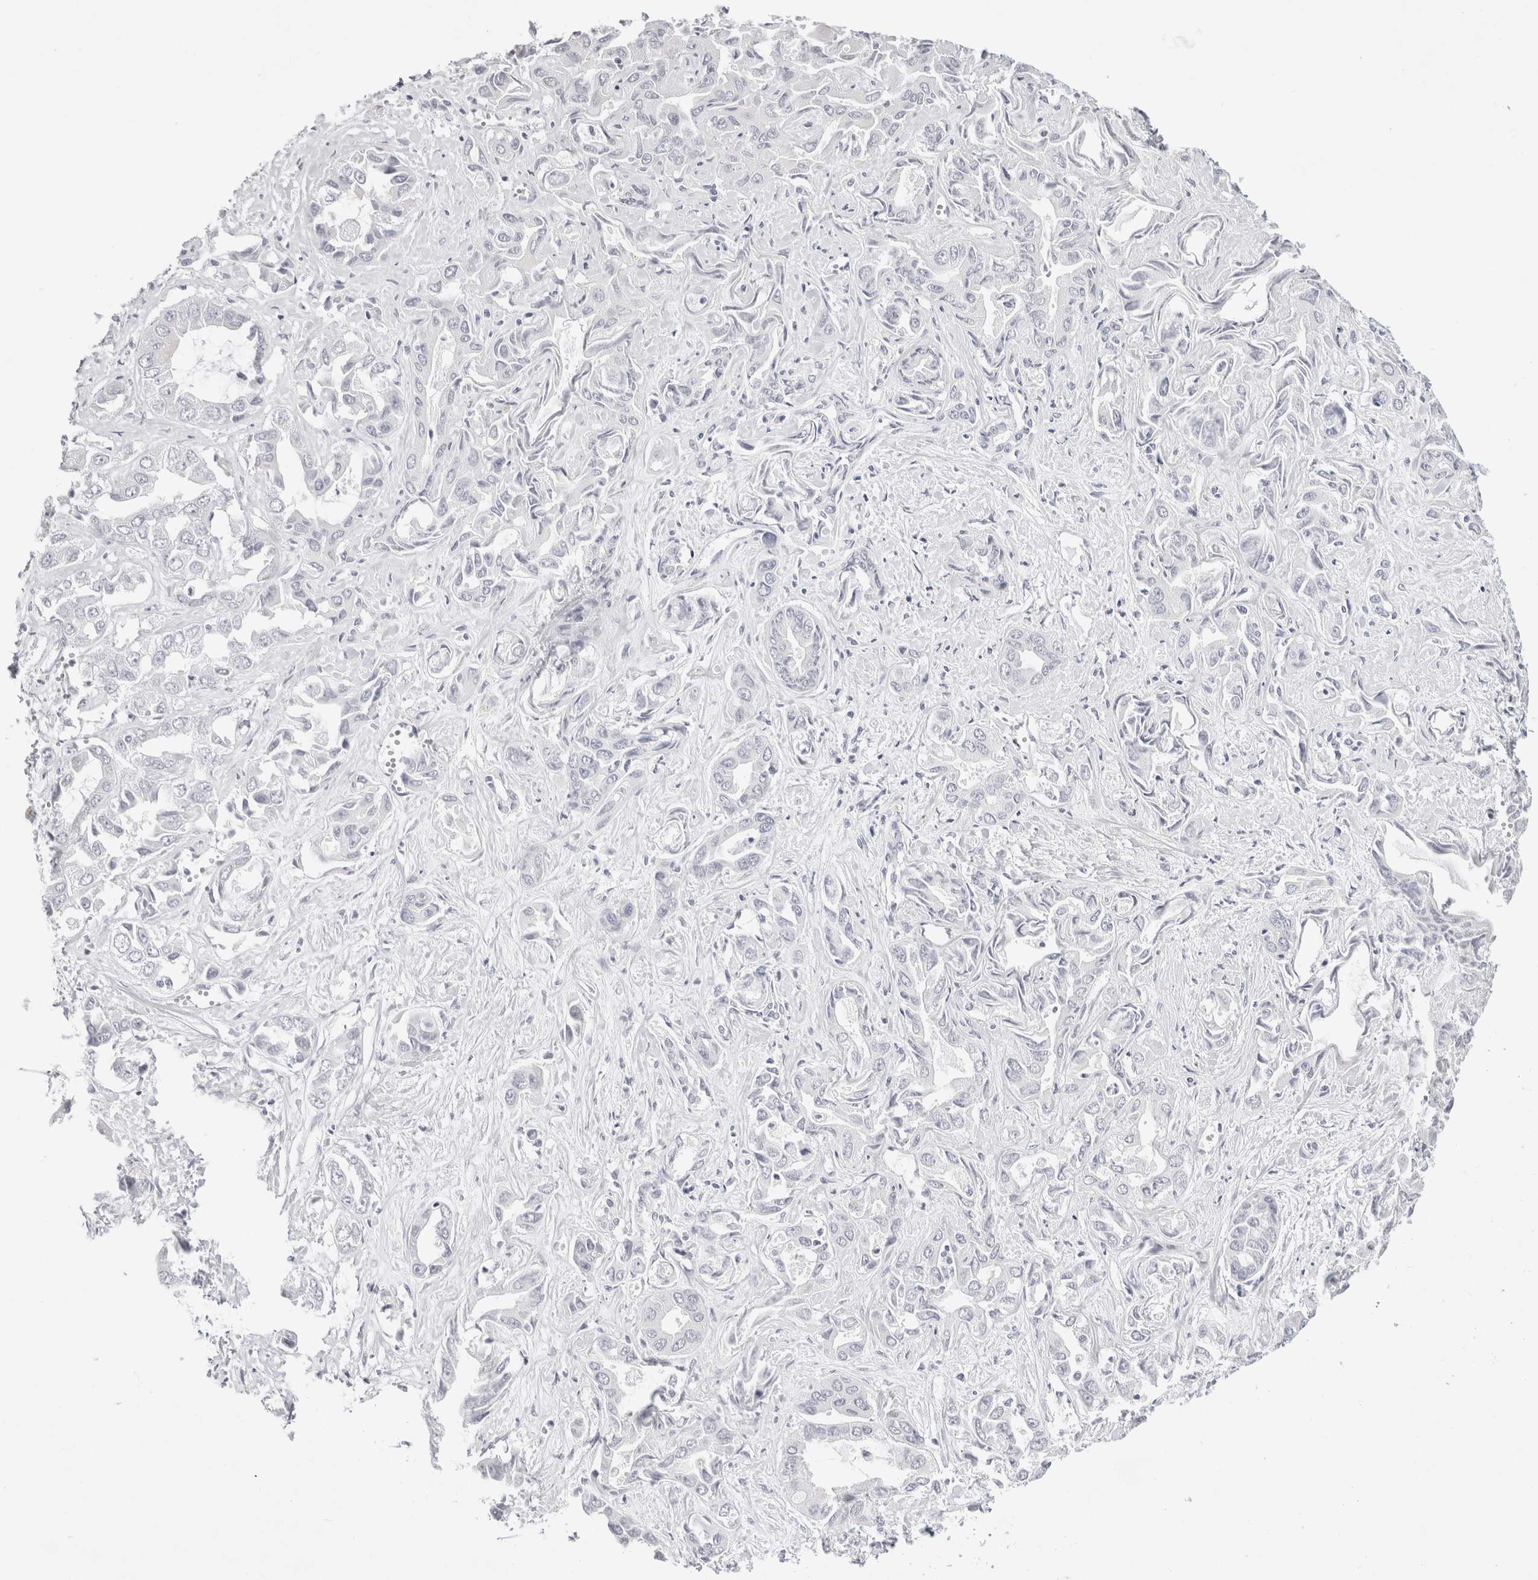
{"staining": {"intensity": "negative", "quantity": "none", "location": "none"}, "tissue": "liver cancer", "cell_type": "Tumor cells", "image_type": "cancer", "snomed": [{"axis": "morphology", "description": "Cholangiocarcinoma"}, {"axis": "topography", "description": "Liver"}], "caption": "Photomicrograph shows no significant protein expression in tumor cells of liver cholangiocarcinoma.", "gene": "GARIN1A", "patient": {"sex": "female", "age": 52}}